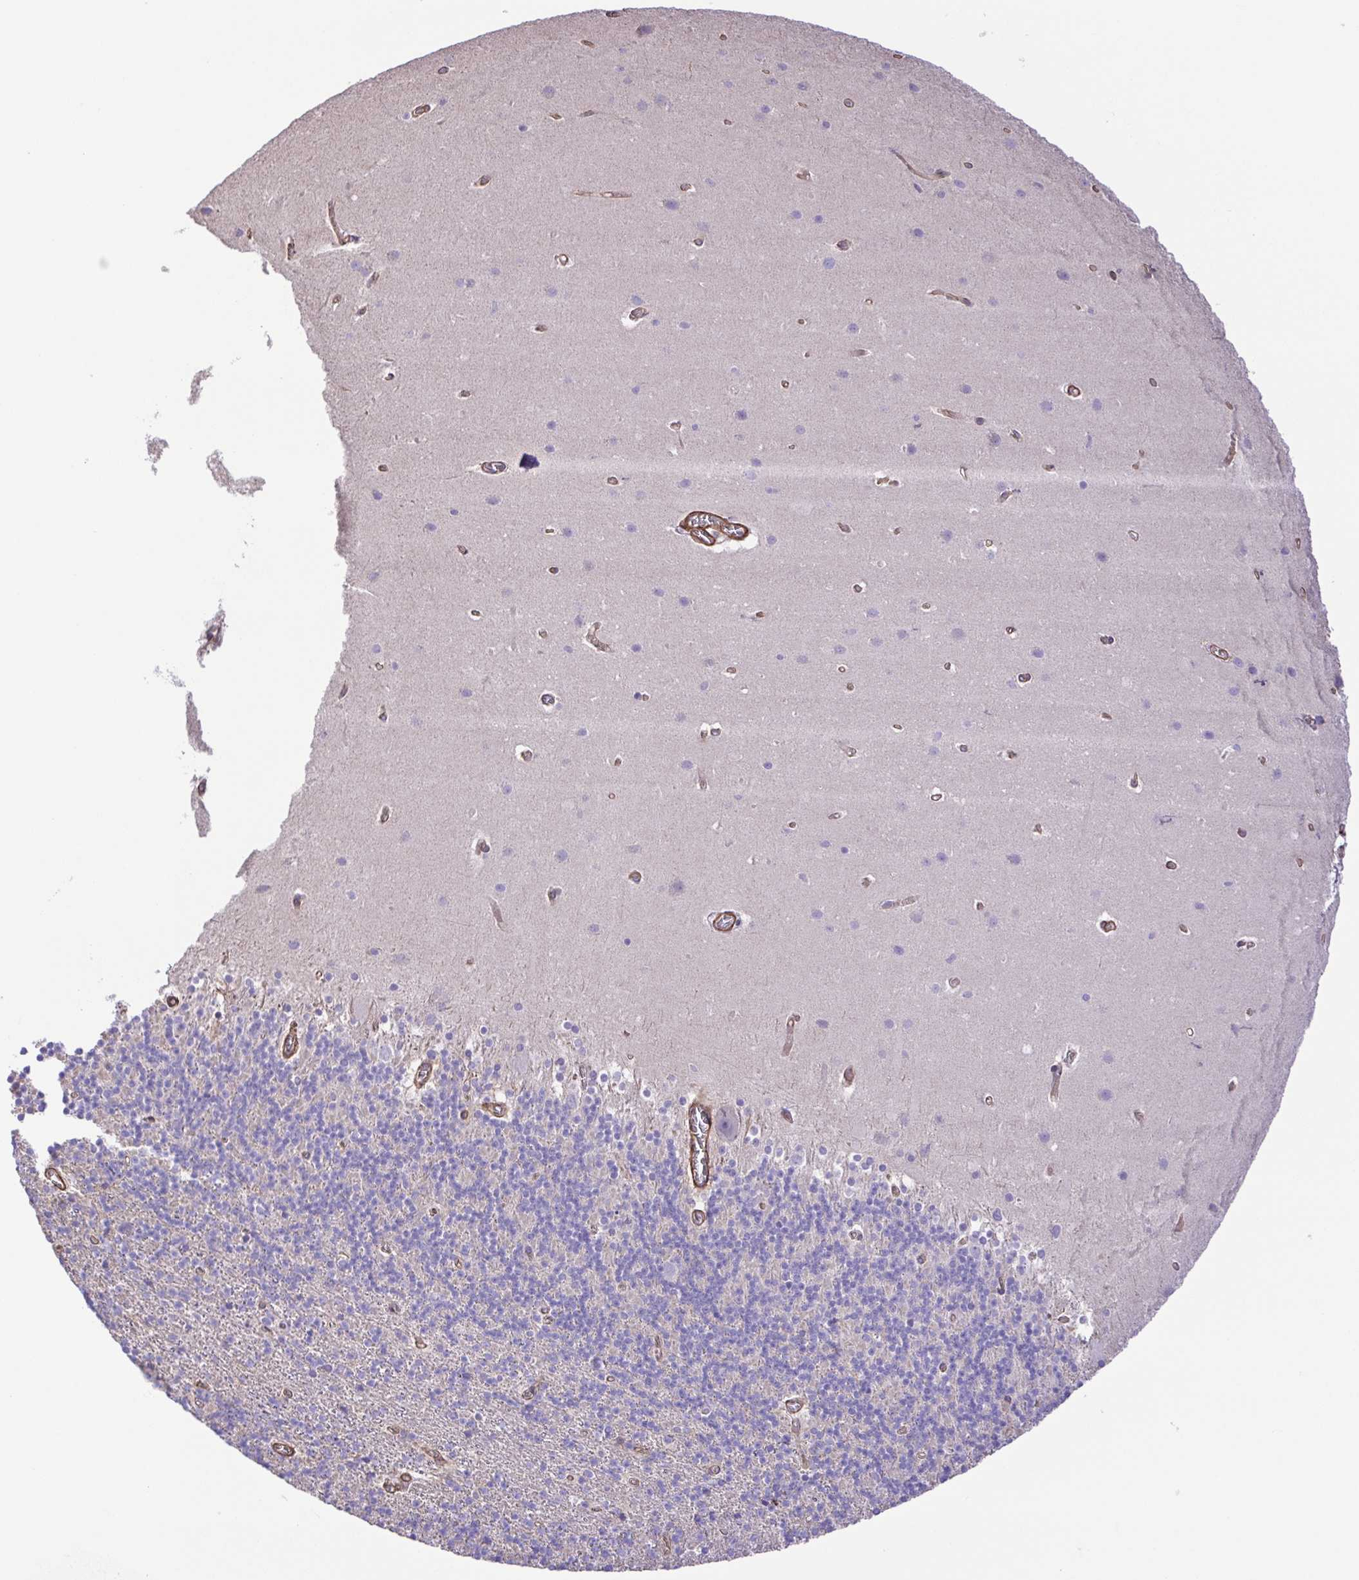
{"staining": {"intensity": "negative", "quantity": "none", "location": "none"}, "tissue": "cerebellum", "cell_type": "Cells in granular layer", "image_type": "normal", "snomed": [{"axis": "morphology", "description": "Normal tissue, NOS"}, {"axis": "topography", "description": "Cerebellum"}], "caption": "There is no significant expression in cells in granular layer of cerebellum.", "gene": "FLT1", "patient": {"sex": "male", "age": 70}}